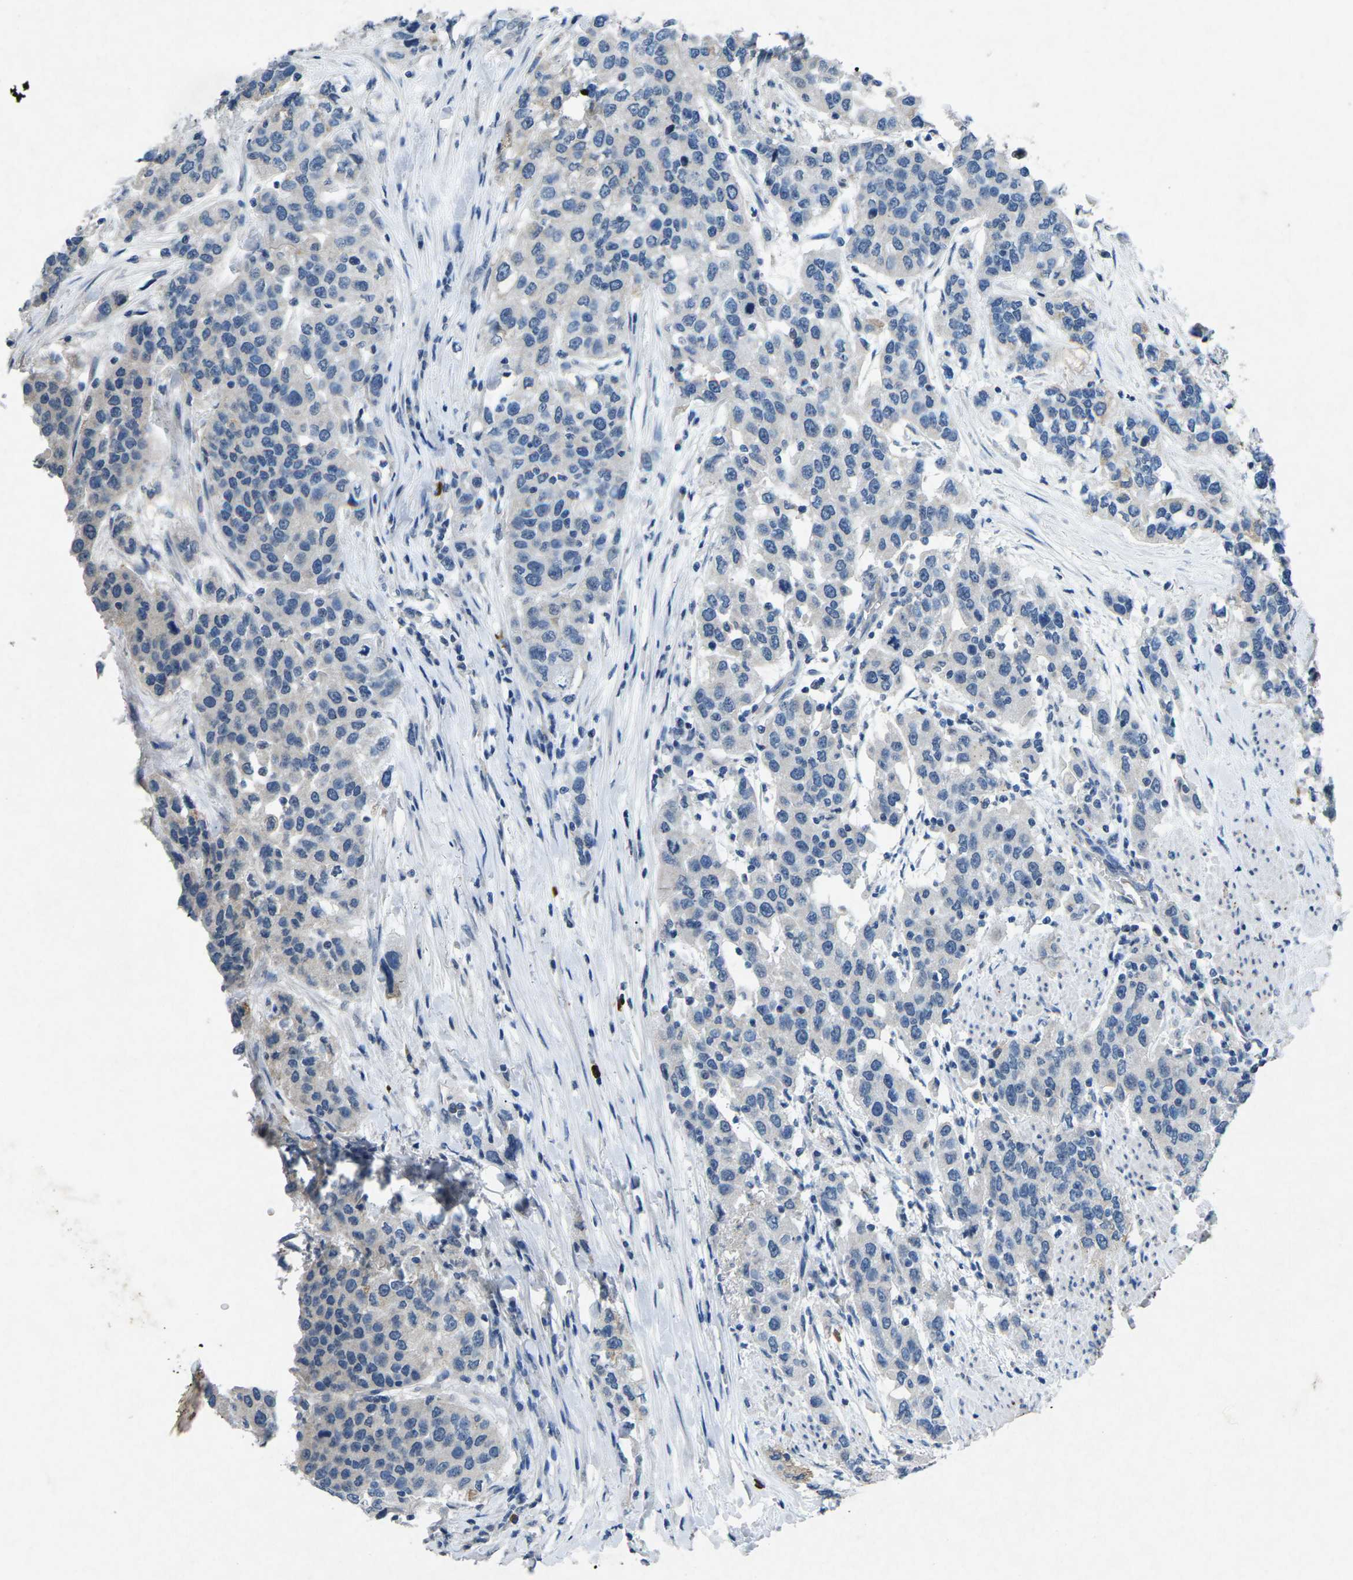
{"staining": {"intensity": "negative", "quantity": "none", "location": "none"}, "tissue": "urothelial cancer", "cell_type": "Tumor cells", "image_type": "cancer", "snomed": [{"axis": "morphology", "description": "Urothelial carcinoma, High grade"}, {"axis": "topography", "description": "Urinary bladder"}], "caption": "Immunohistochemistry image of human urothelial cancer stained for a protein (brown), which shows no expression in tumor cells.", "gene": "PLG", "patient": {"sex": "female", "age": 80}}